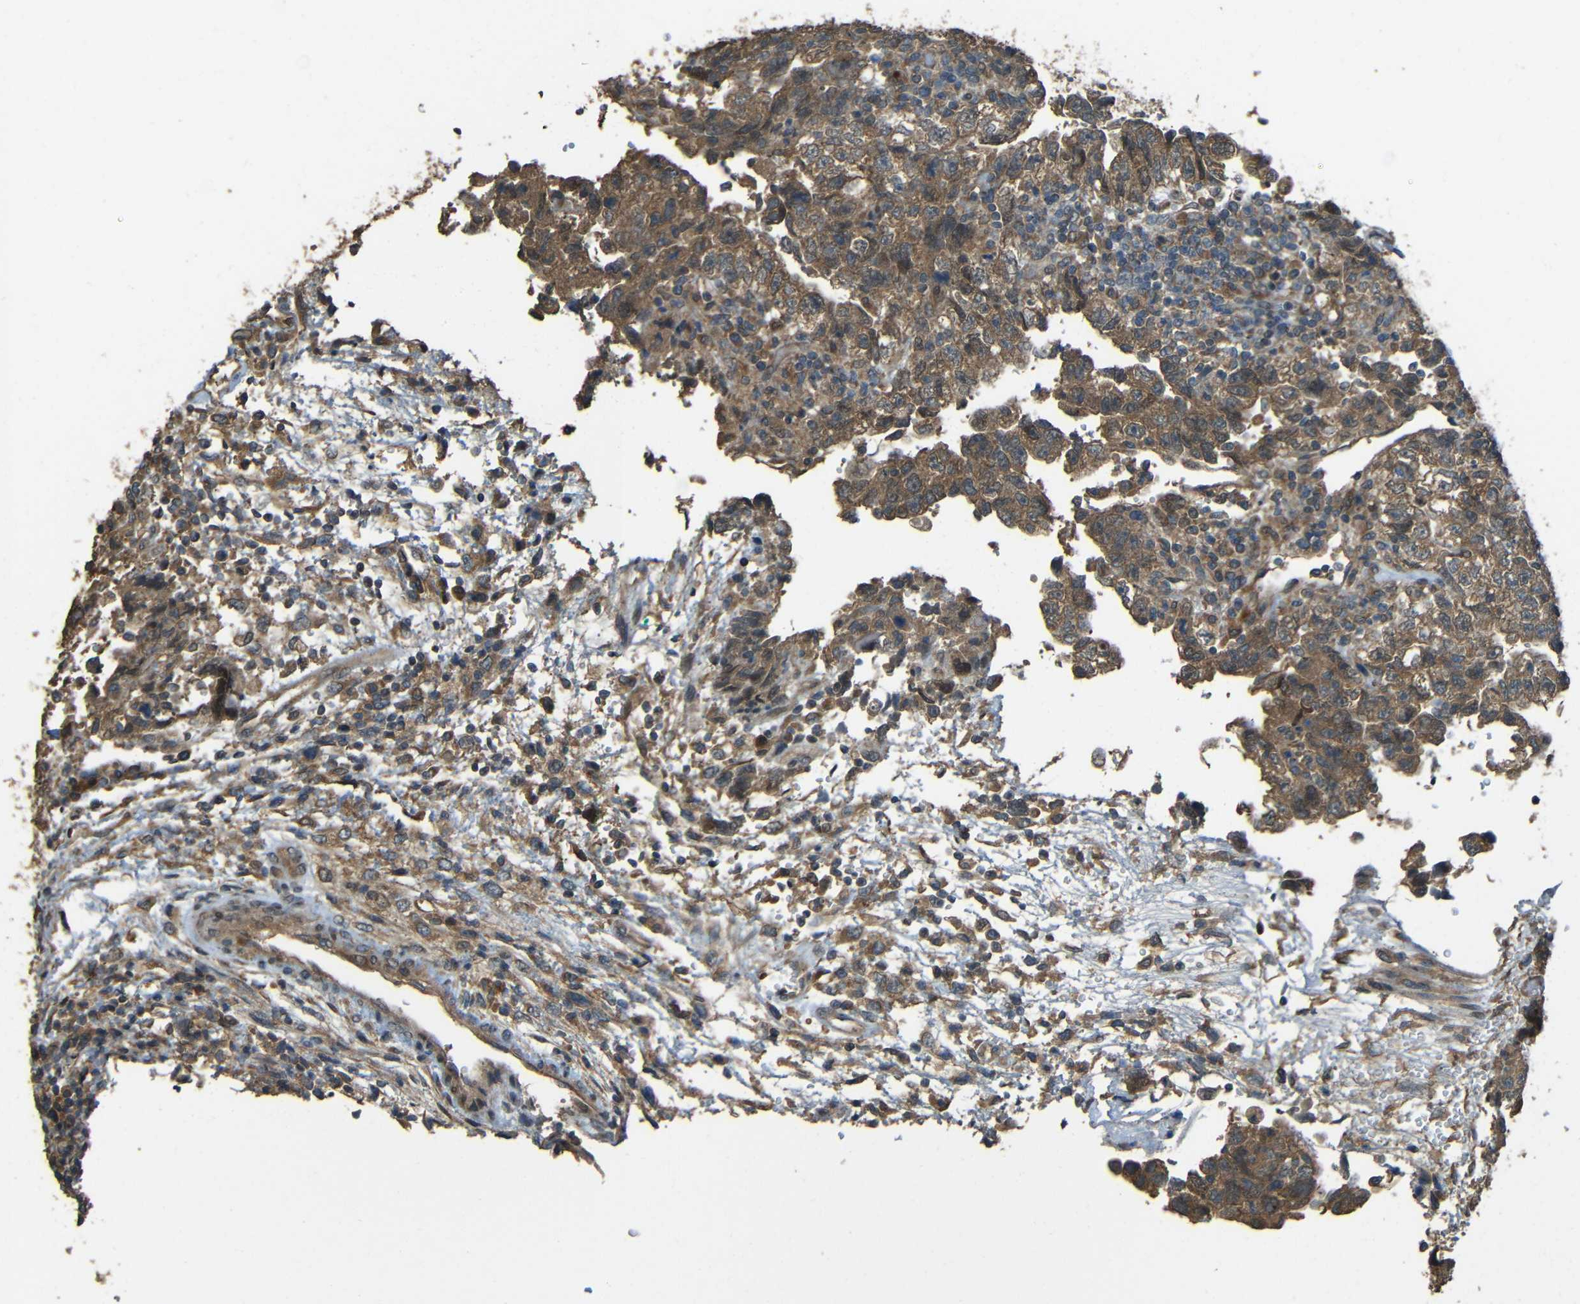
{"staining": {"intensity": "moderate", "quantity": ">75%", "location": "cytoplasmic/membranous"}, "tissue": "testis cancer", "cell_type": "Tumor cells", "image_type": "cancer", "snomed": [{"axis": "morphology", "description": "Carcinoma, Embryonal, NOS"}, {"axis": "topography", "description": "Testis"}], "caption": "Embryonal carcinoma (testis) tissue demonstrates moderate cytoplasmic/membranous staining in about >75% of tumor cells (IHC, brightfield microscopy, high magnification).", "gene": "ACACA", "patient": {"sex": "male", "age": 36}}